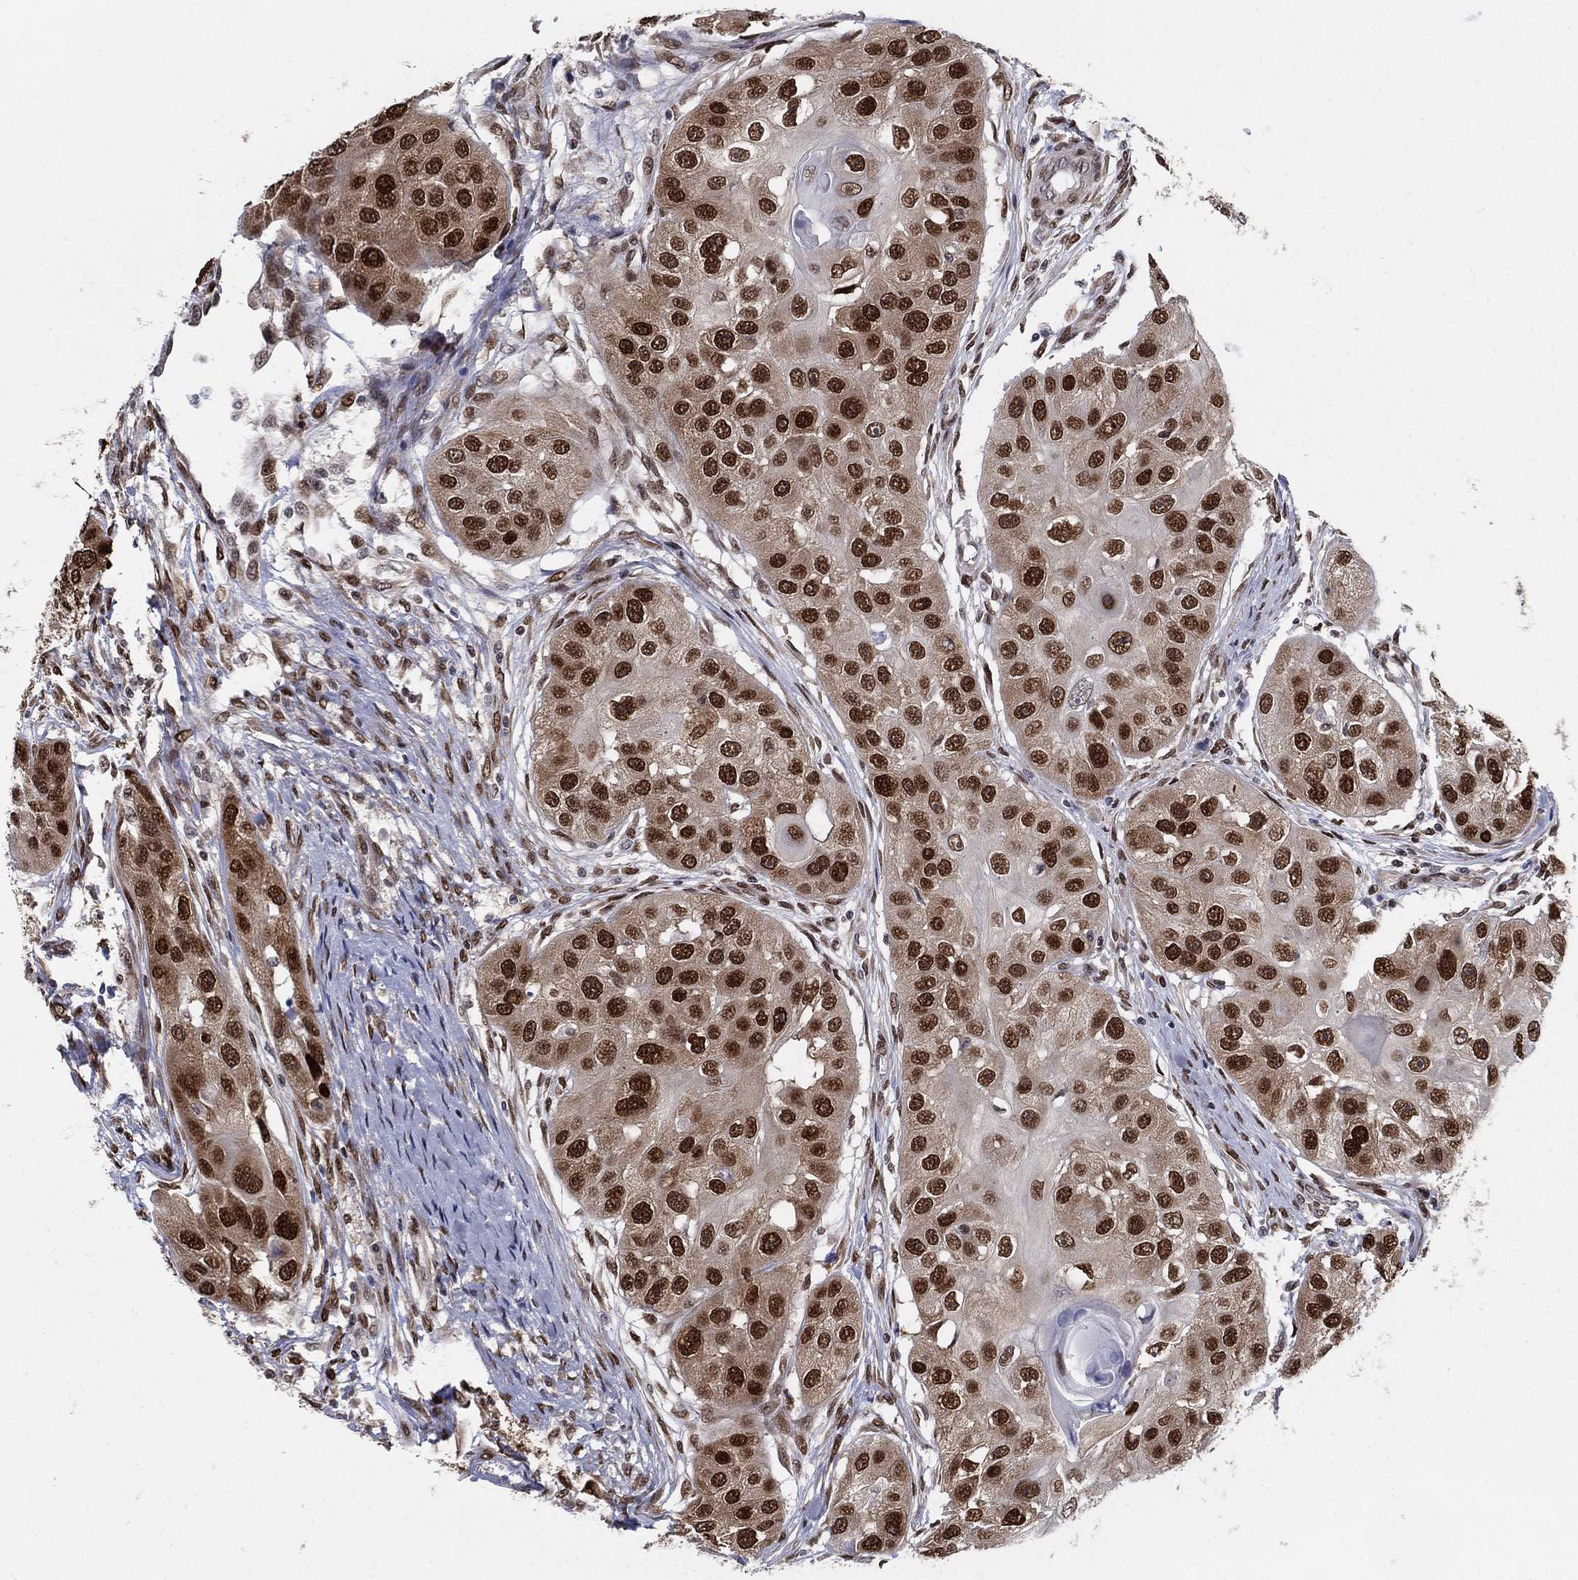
{"staining": {"intensity": "strong", "quantity": ">75%", "location": "nuclear"}, "tissue": "head and neck cancer", "cell_type": "Tumor cells", "image_type": "cancer", "snomed": [{"axis": "morphology", "description": "Normal tissue, NOS"}, {"axis": "morphology", "description": "Squamous cell carcinoma, NOS"}, {"axis": "topography", "description": "Skeletal muscle"}, {"axis": "topography", "description": "Head-Neck"}], "caption": "High-power microscopy captured an IHC micrograph of head and neck cancer (squamous cell carcinoma), revealing strong nuclear expression in approximately >75% of tumor cells. (Brightfield microscopy of DAB IHC at high magnification).", "gene": "CENPE", "patient": {"sex": "male", "age": 51}}